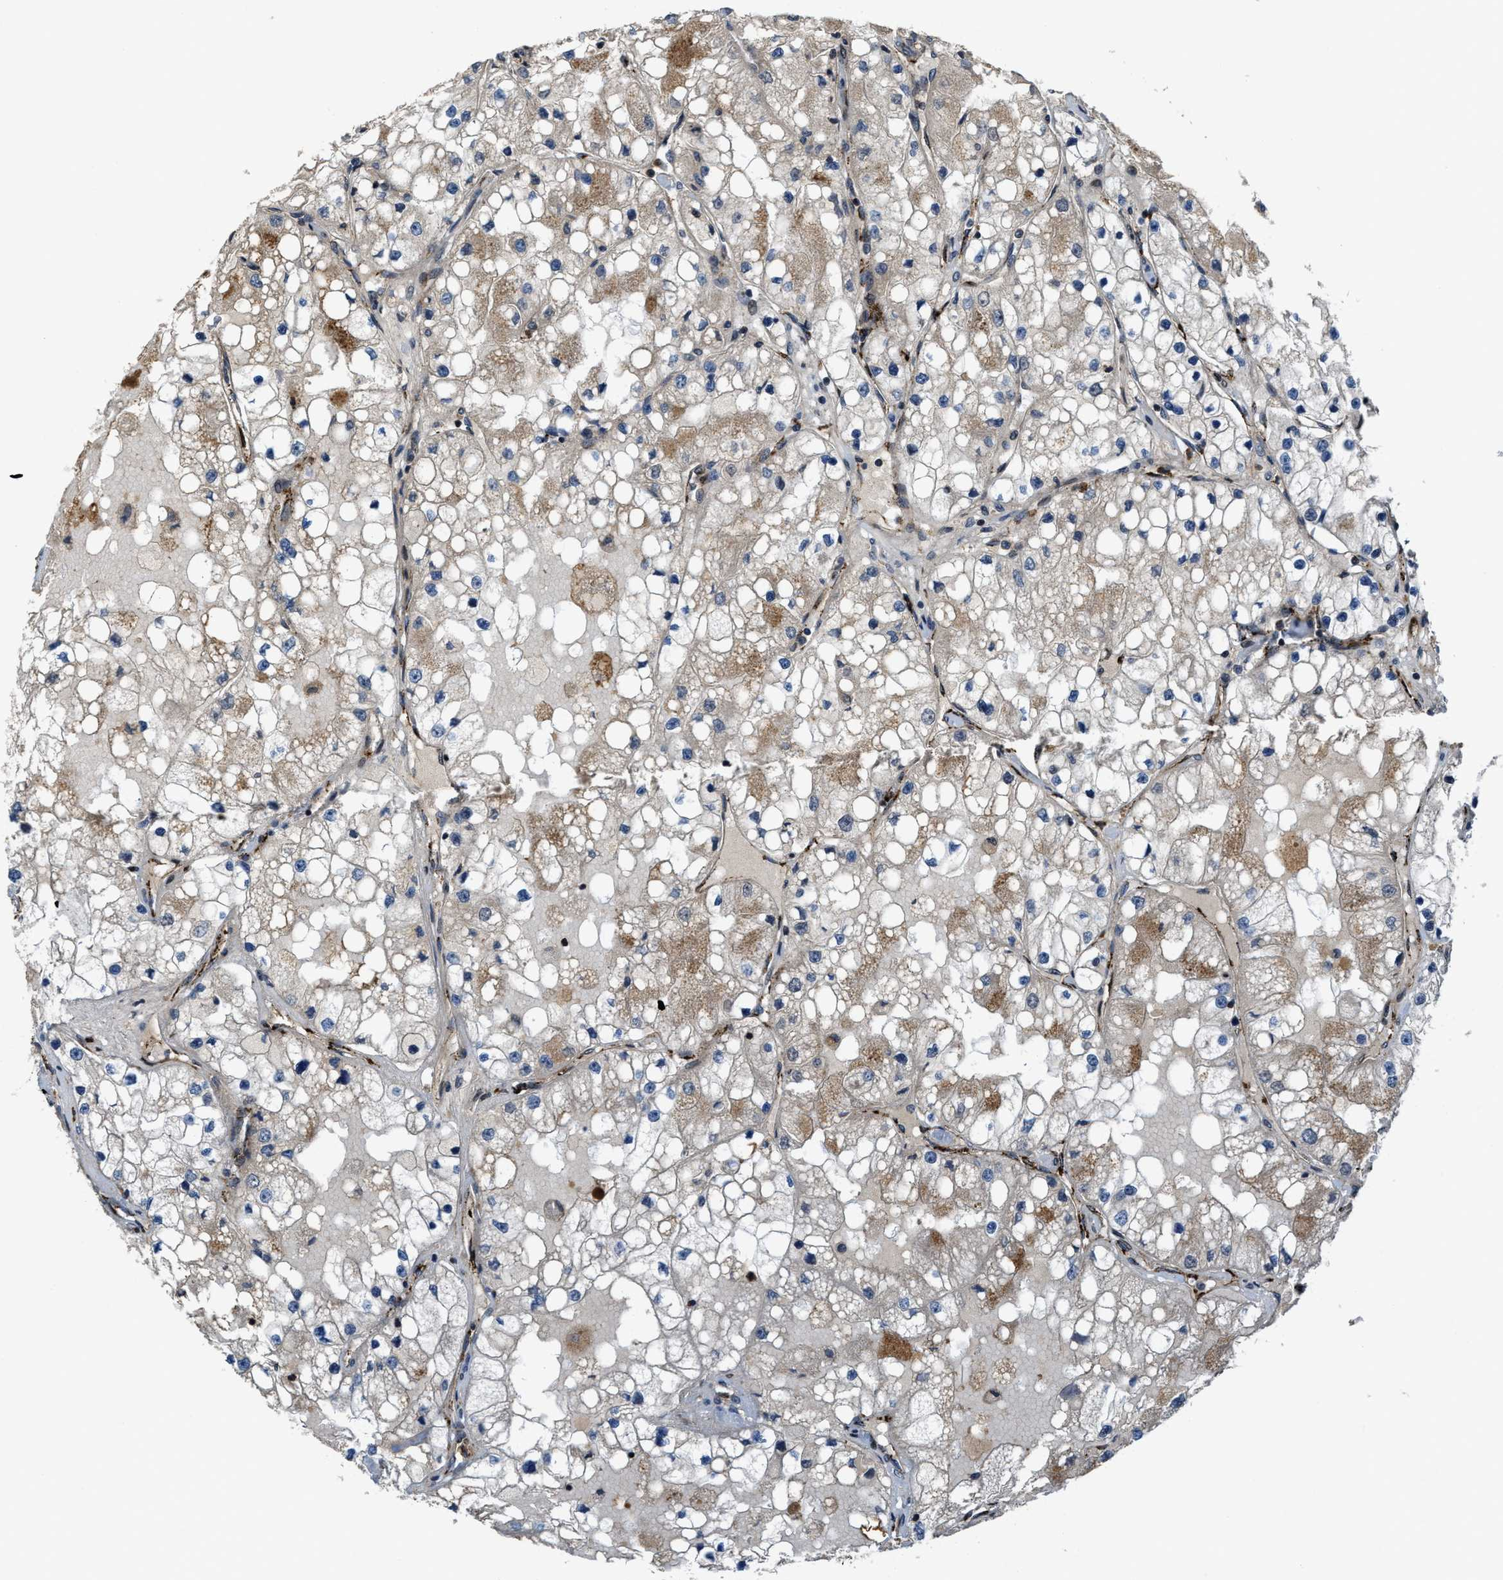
{"staining": {"intensity": "weak", "quantity": "<25%", "location": "cytoplasmic/membranous"}, "tissue": "renal cancer", "cell_type": "Tumor cells", "image_type": "cancer", "snomed": [{"axis": "morphology", "description": "Adenocarcinoma, NOS"}, {"axis": "topography", "description": "Kidney"}], "caption": "Renal cancer (adenocarcinoma) was stained to show a protein in brown. There is no significant expression in tumor cells.", "gene": "DPF2", "patient": {"sex": "male", "age": 68}}